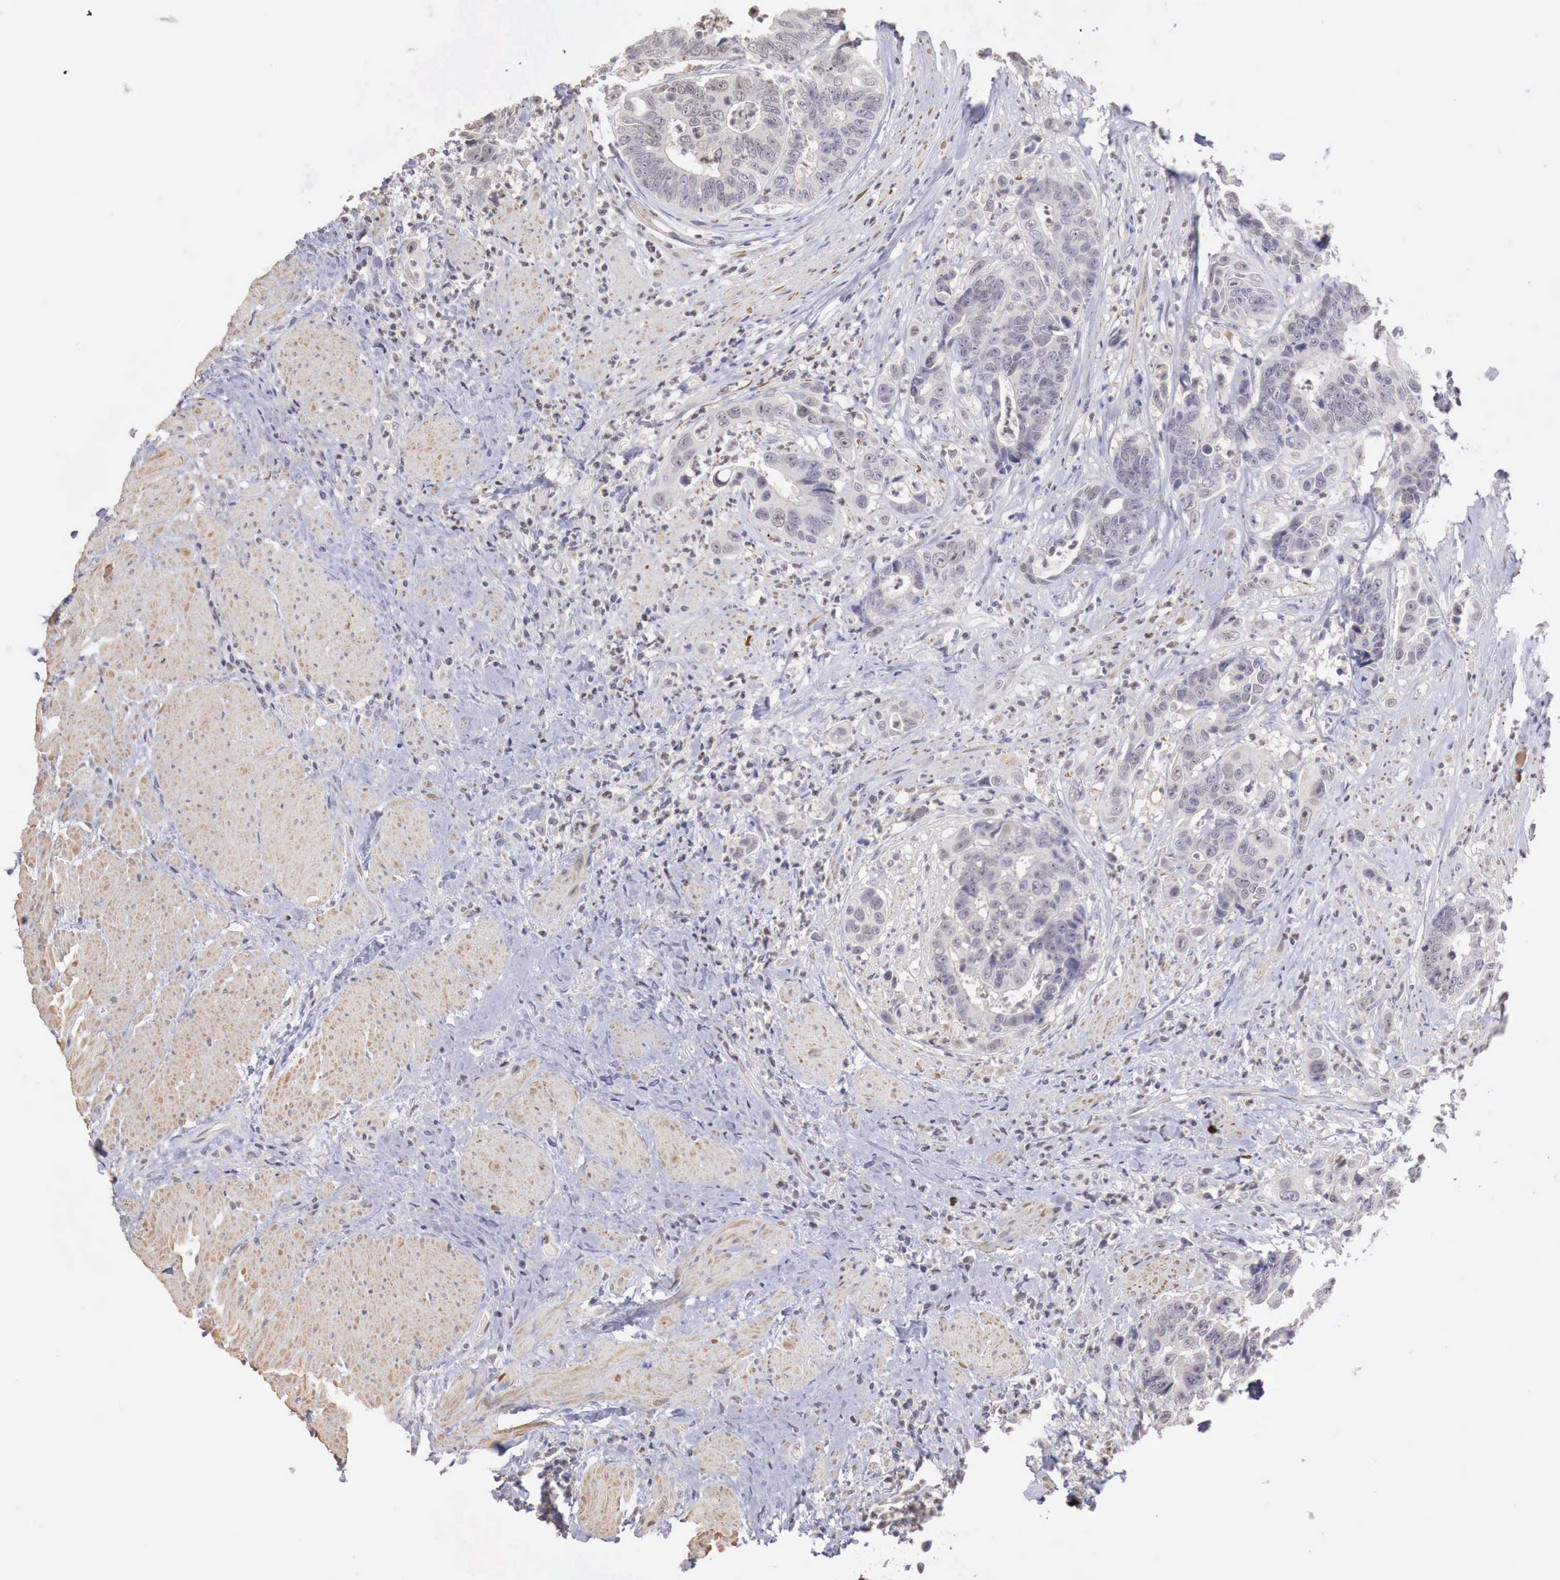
{"staining": {"intensity": "weak", "quantity": ">75%", "location": "cytoplasmic/membranous"}, "tissue": "colorectal cancer", "cell_type": "Tumor cells", "image_type": "cancer", "snomed": [{"axis": "morphology", "description": "Adenocarcinoma, NOS"}, {"axis": "topography", "description": "Rectum"}], "caption": "Immunohistochemical staining of colorectal cancer (adenocarcinoma) reveals weak cytoplasmic/membranous protein positivity in about >75% of tumor cells. (Stains: DAB in brown, nuclei in blue, Microscopy: brightfield microscopy at high magnification).", "gene": "TBC1D9", "patient": {"sex": "female", "age": 65}}